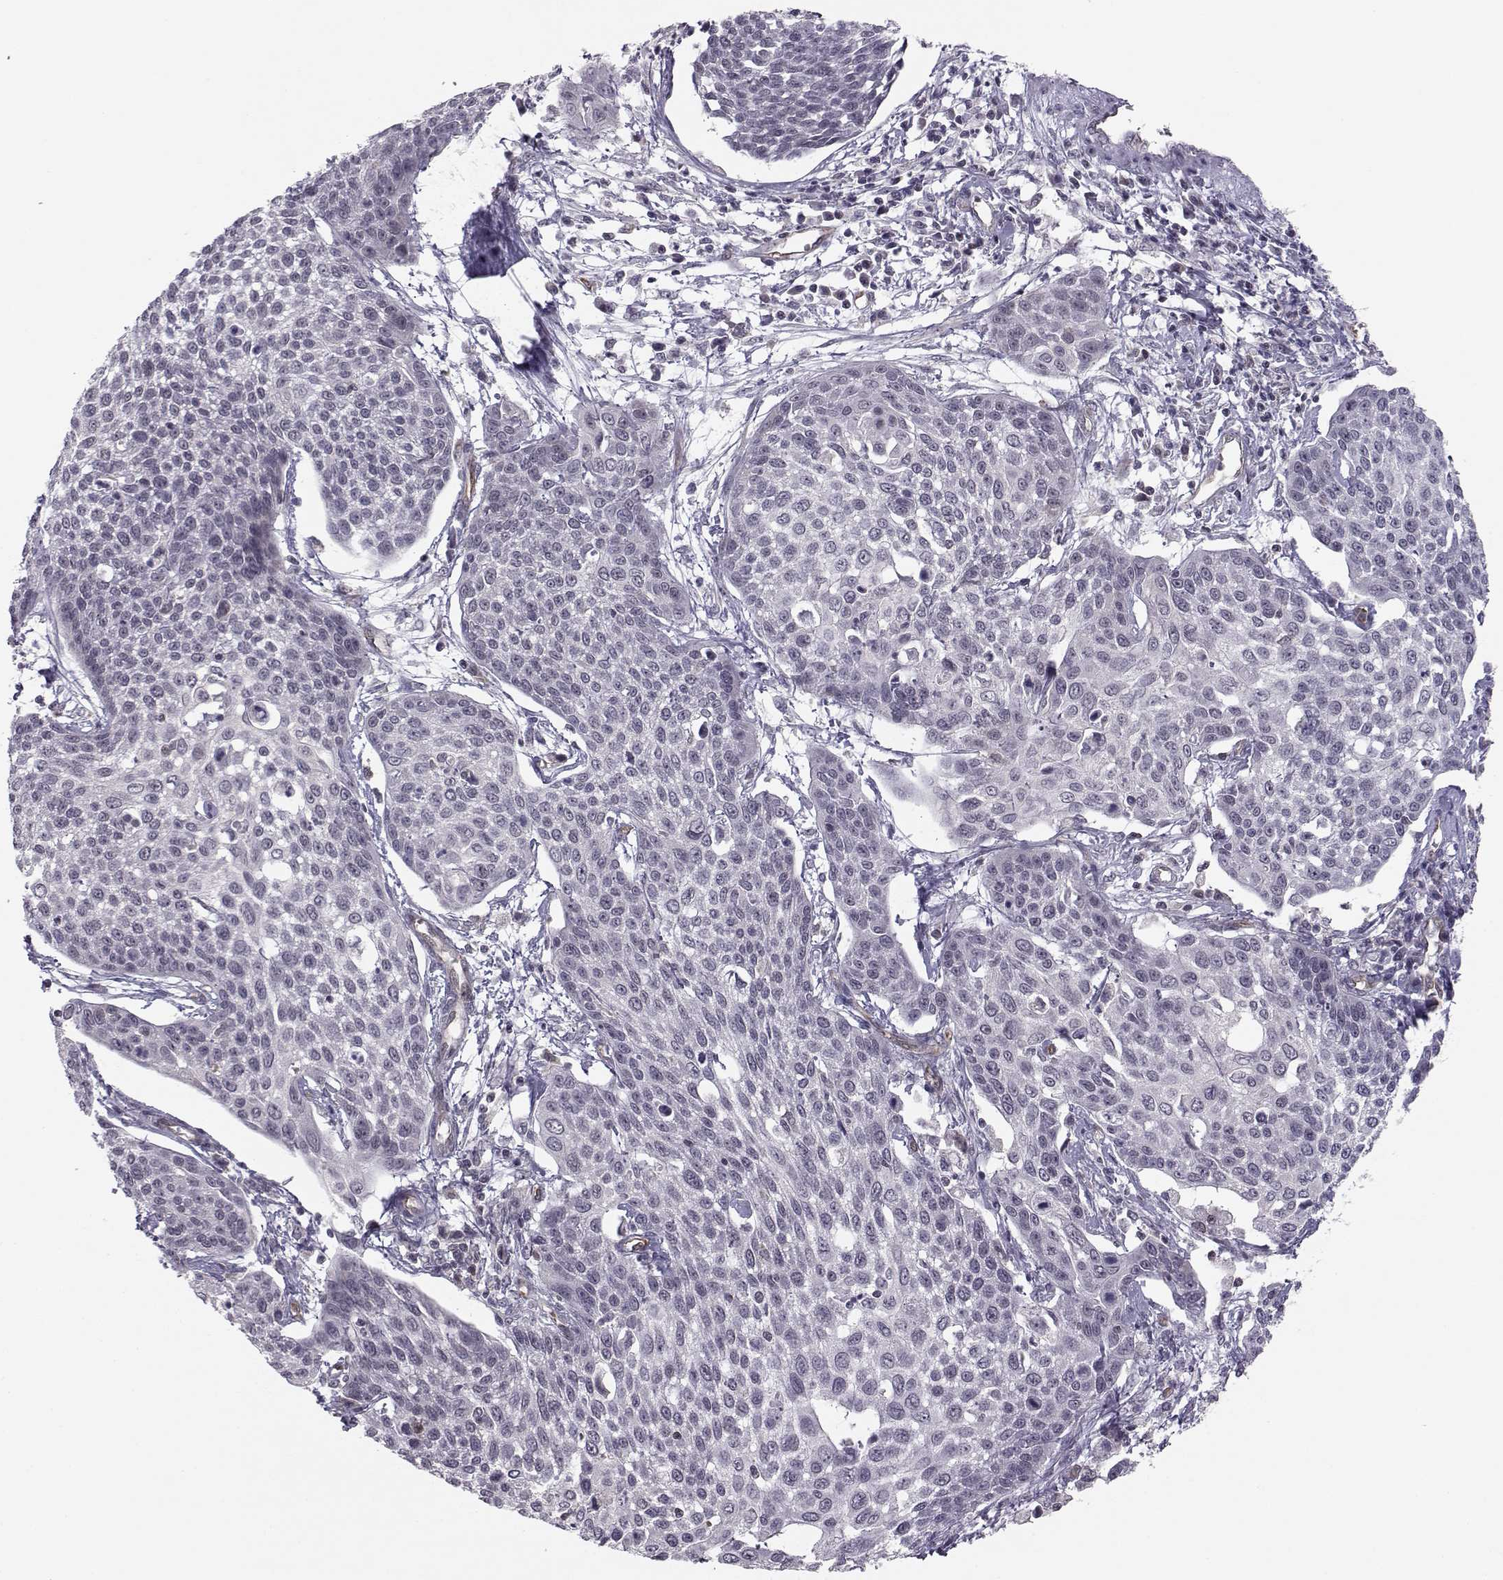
{"staining": {"intensity": "negative", "quantity": "none", "location": "none"}, "tissue": "cervical cancer", "cell_type": "Tumor cells", "image_type": "cancer", "snomed": [{"axis": "morphology", "description": "Squamous cell carcinoma, NOS"}, {"axis": "topography", "description": "Cervix"}], "caption": "Human squamous cell carcinoma (cervical) stained for a protein using IHC exhibits no expression in tumor cells.", "gene": "KIF13B", "patient": {"sex": "female", "age": 34}}